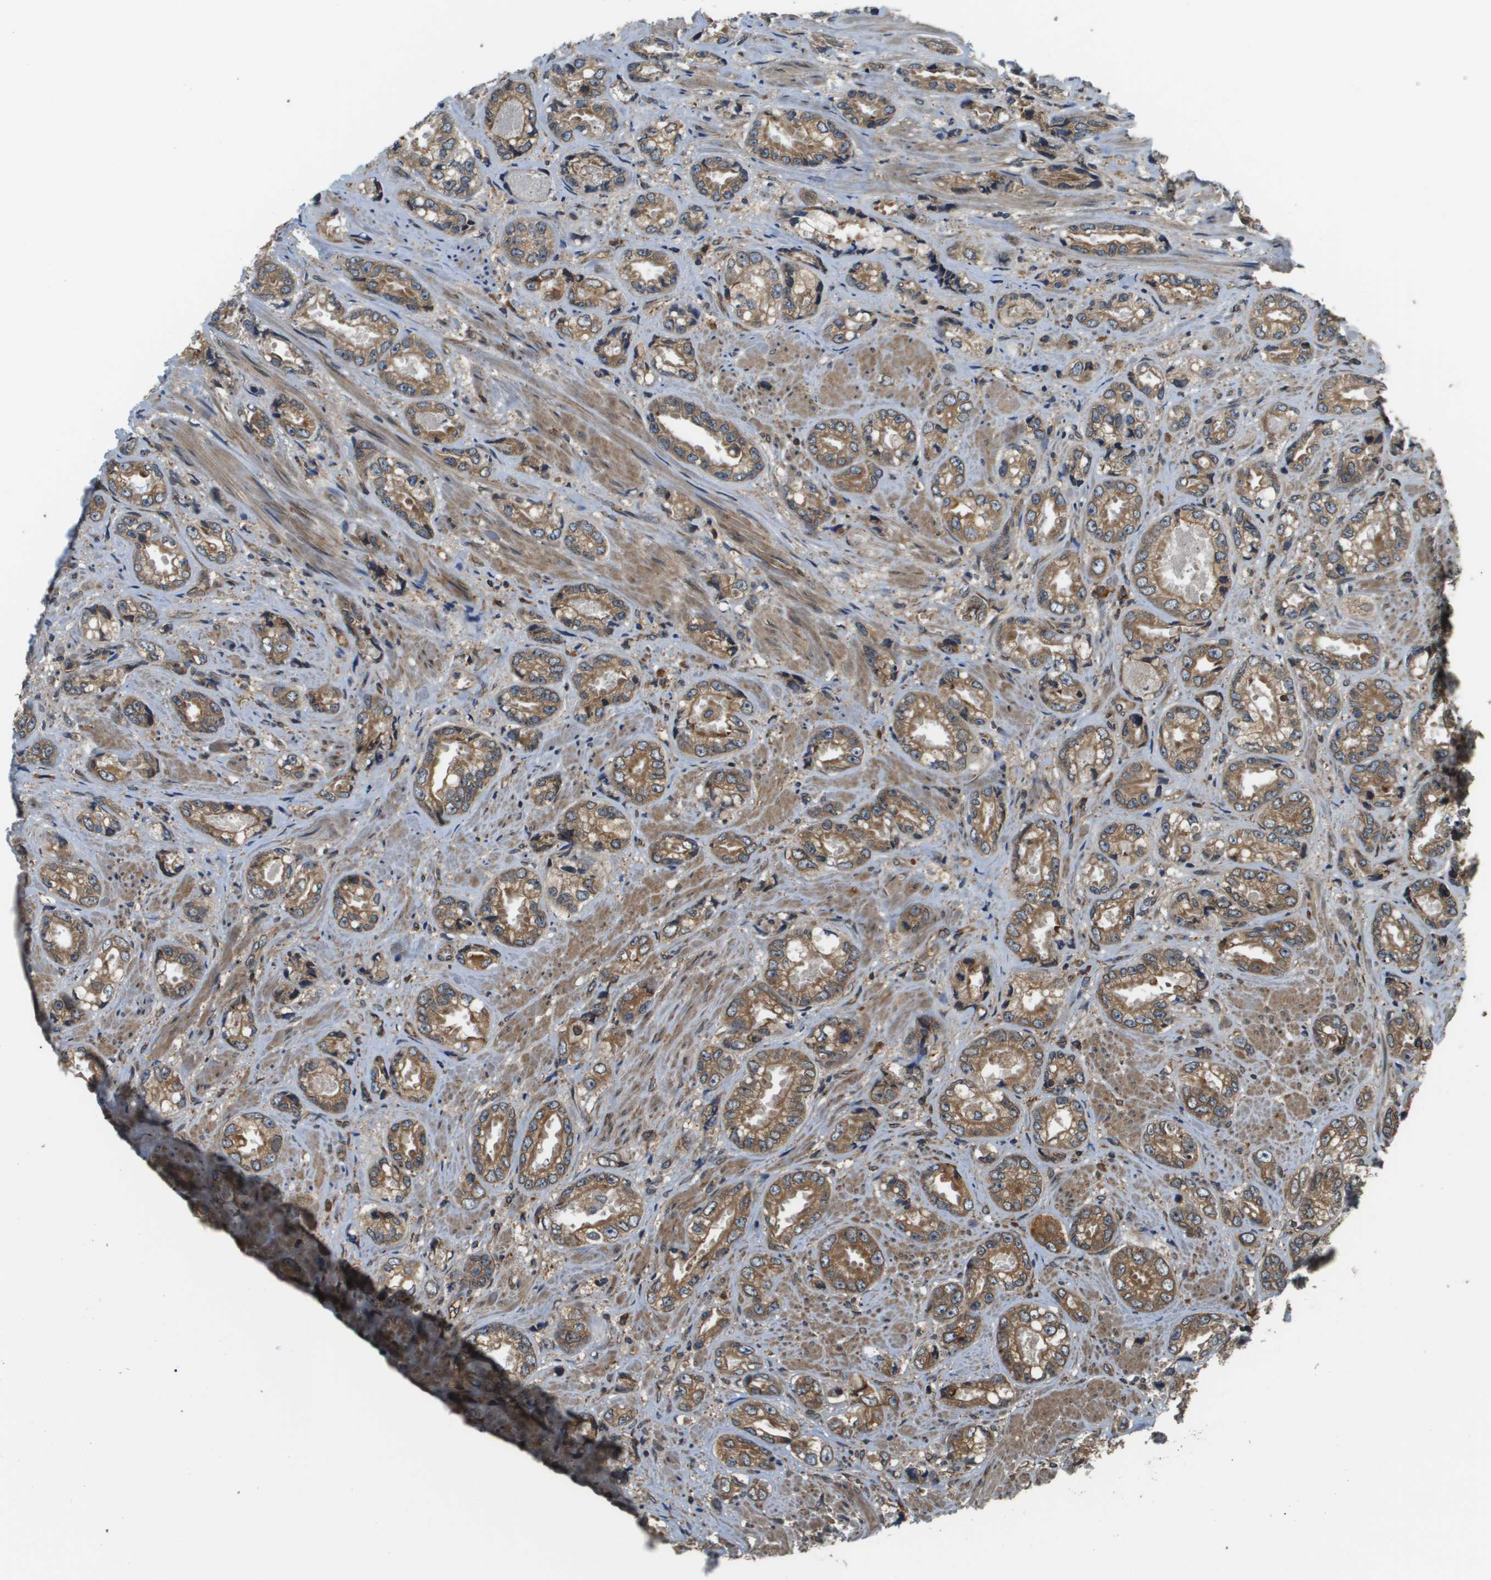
{"staining": {"intensity": "moderate", "quantity": ">75%", "location": "cytoplasmic/membranous"}, "tissue": "prostate cancer", "cell_type": "Tumor cells", "image_type": "cancer", "snomed": [{"axis": "morphology", "description": "Adenocarcinoma, High grade"}, {"axis": "topography", "description": "Prostate"}], "caption": "A high-resolution photomicrograph shows immunohistochemistry (IHC) staining of adenocarcinoma (high-grade) (prostate), which exhibits moderate cytoplasmic/membranous staining in approximately >75% of tumor cells.", "gene": "SEC62", "patient": {"sex": "male", "age": 61}}